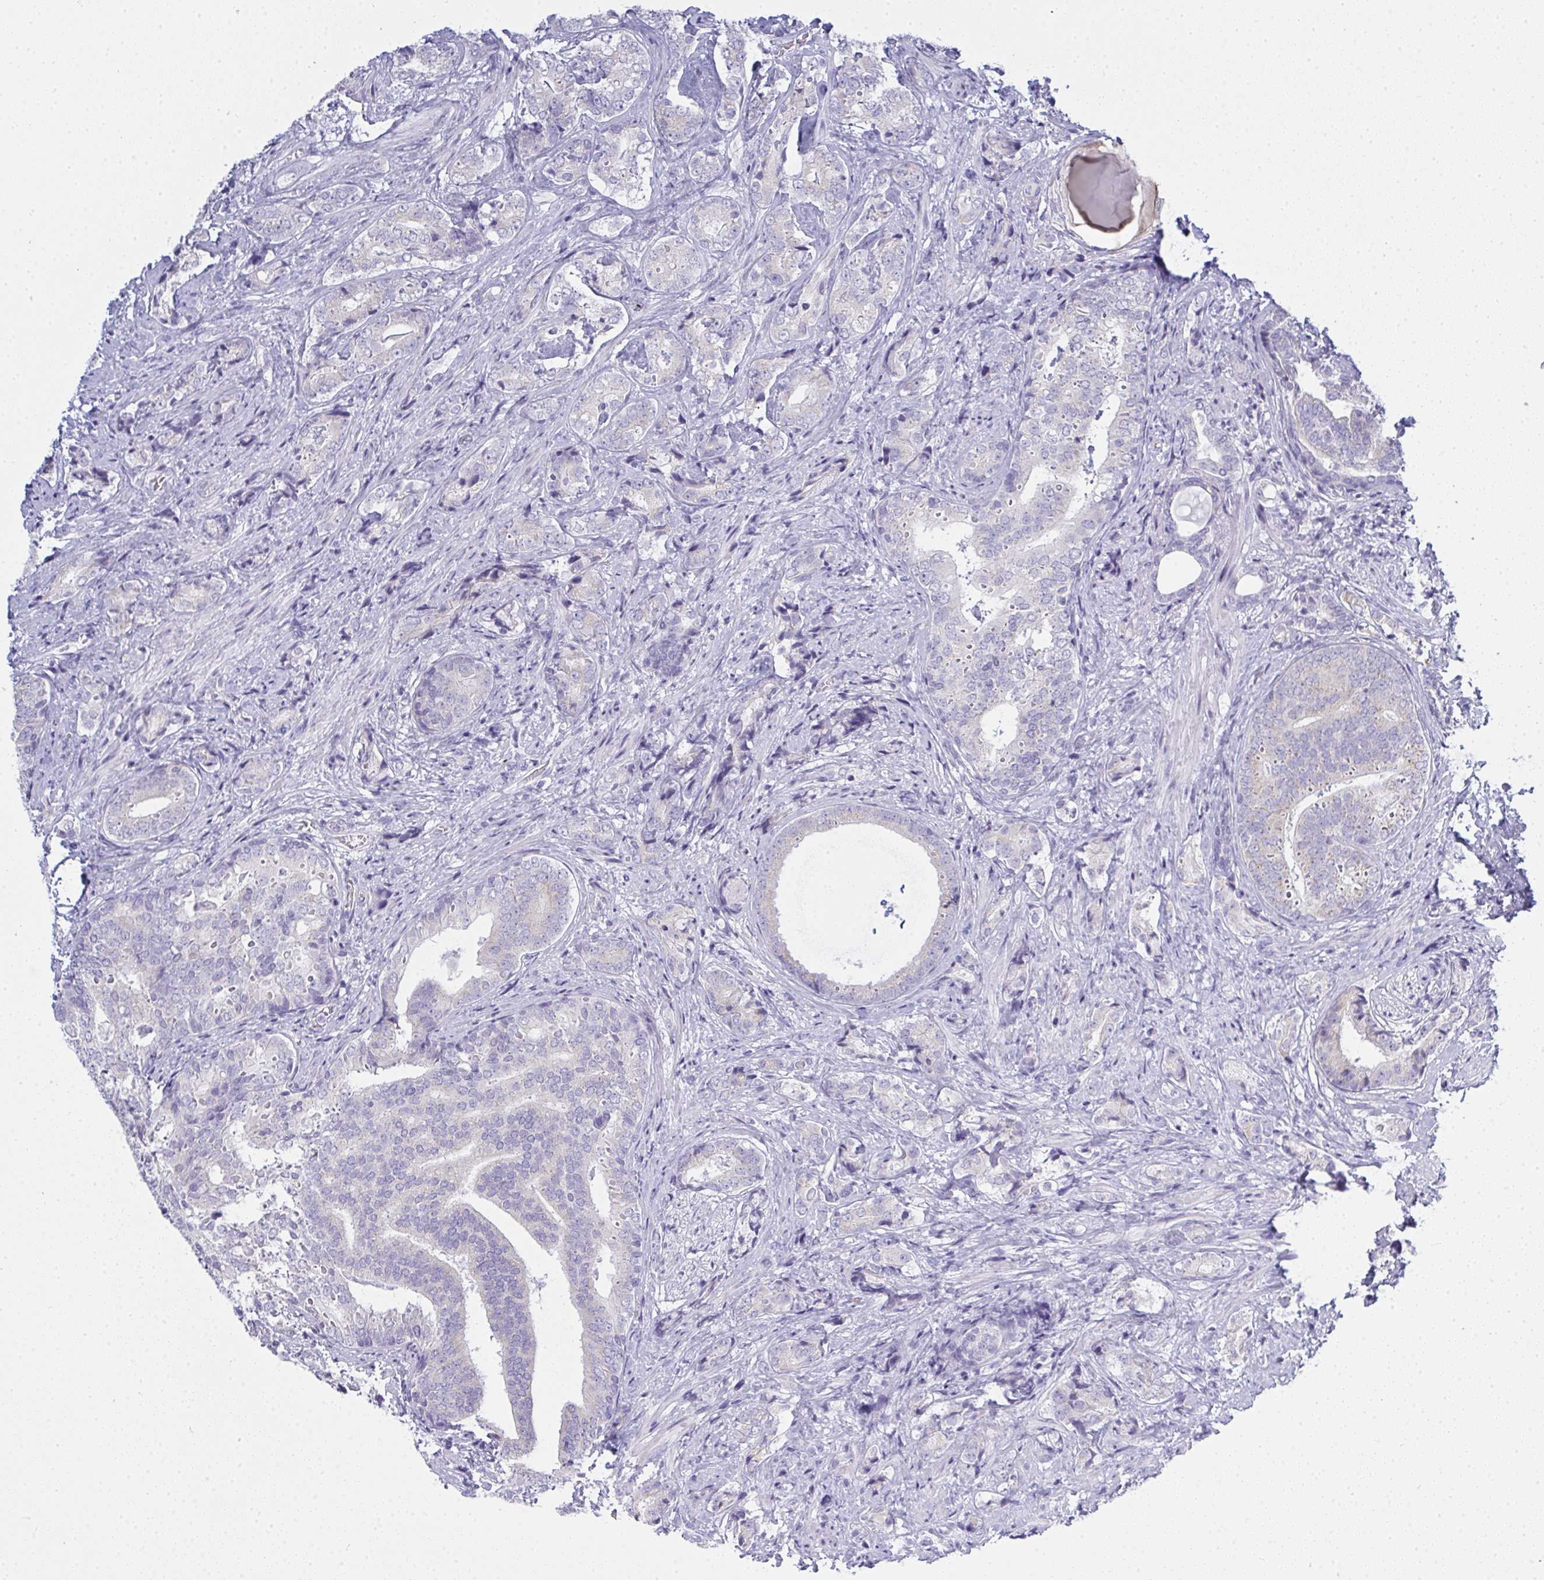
{"staining": {"intensity": "negative", "quantity": "none", "location": "none"}, "tissue": "prostate cancer", "cell_type": "Tumor cells", "image_type": "cancer", "snomed": [{"axis": "morphology", "description": "Adenocarcinoma, High grade"}, {"axis": "topography", "description": "Prostate"}], "caption": "Tumor cells are negative for brown protein staining in prostate cancer (adenocarcinoma (high-grade)).", "gene": "GSDMB", "patient": {"sex": "male", "age": 62}}